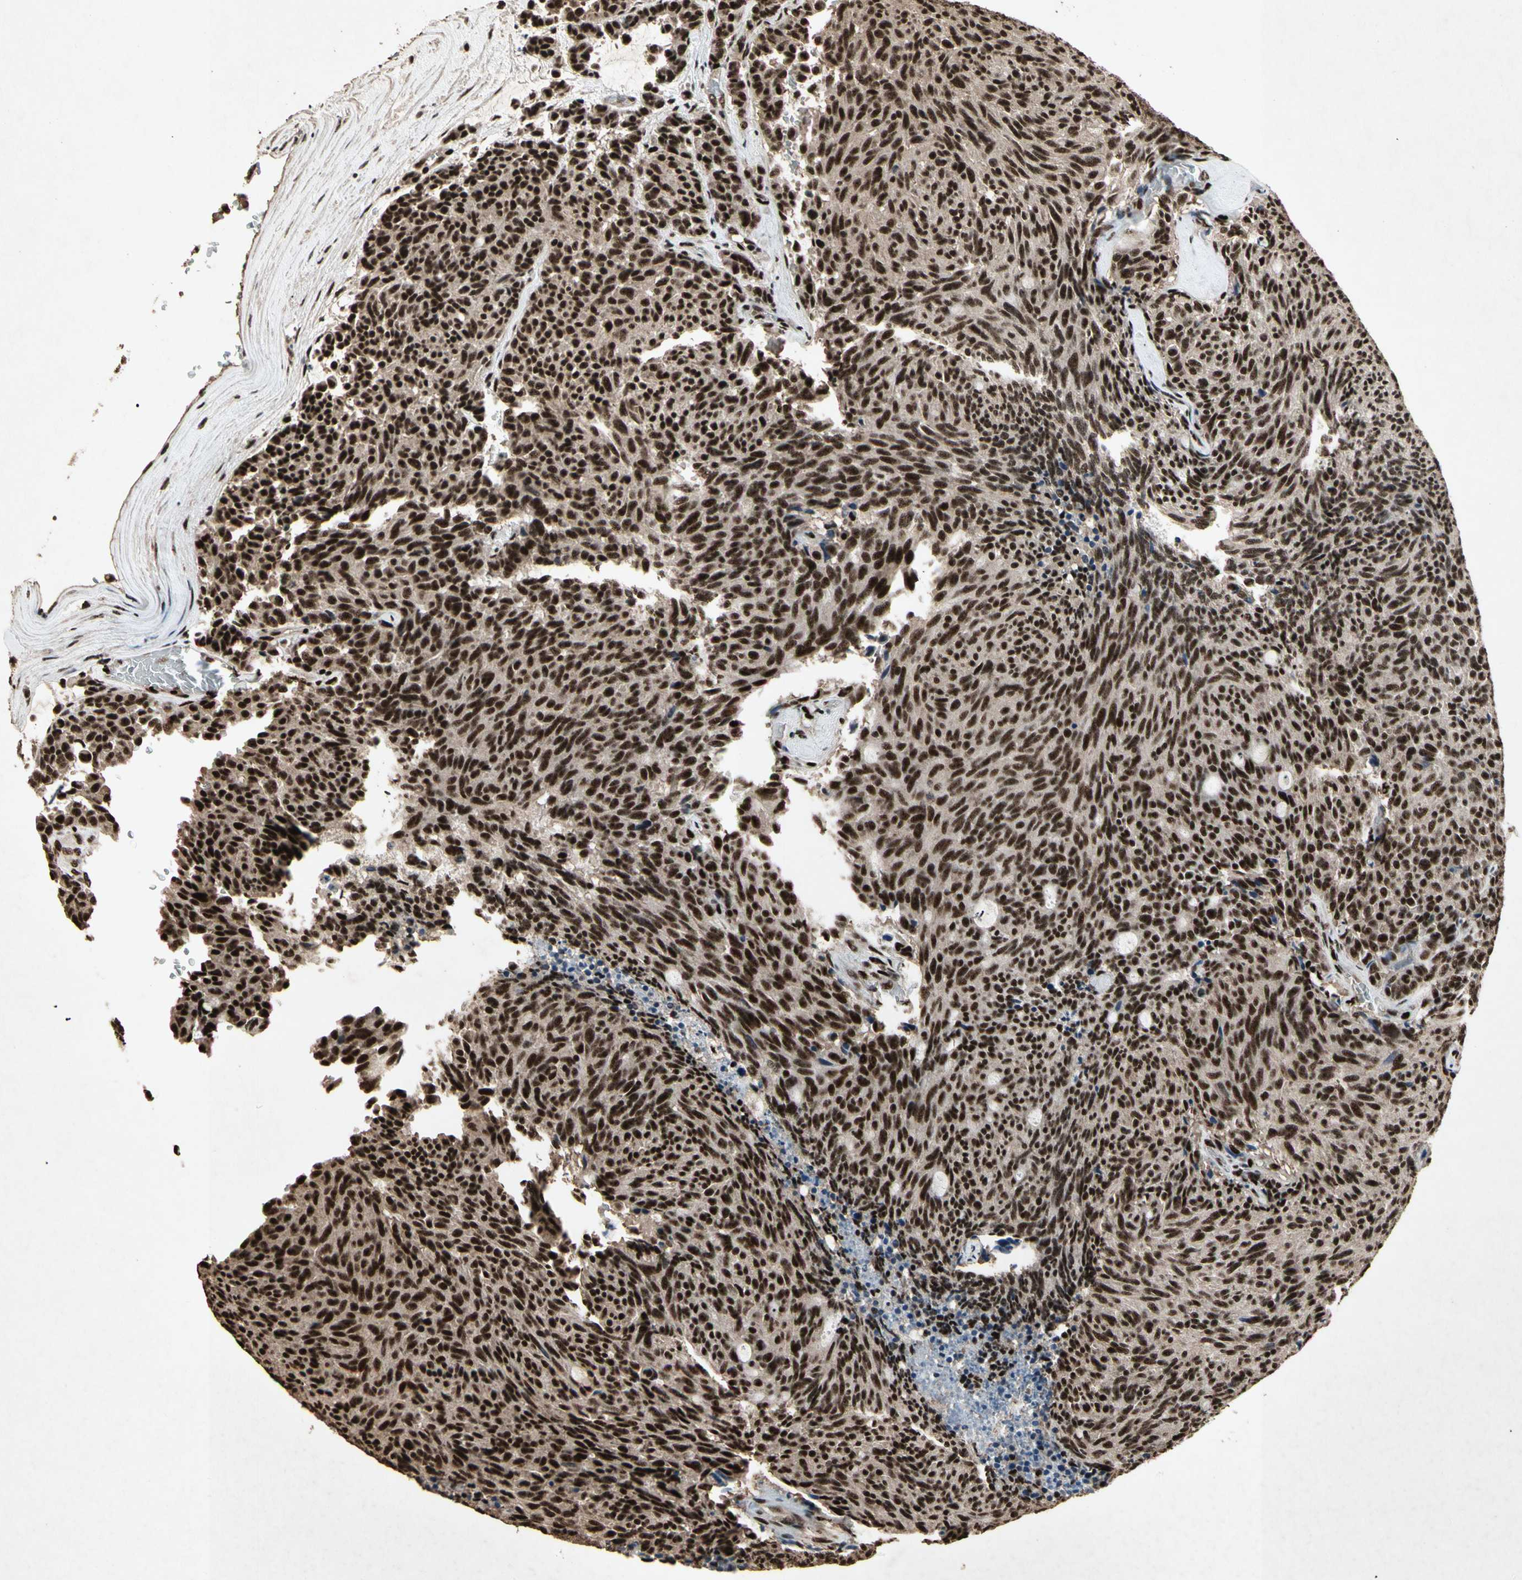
{"staining": {"intensity": "strong", "quantity": ">75%", "location": "nuclear"}, "tissue": "carcinoid", "cell_type": "Tumor cells", "image_type": "cancer", "snomed": [{"axis": "morphology", "description": "Carcinoid, malignant, NOS"}, {"axis": "topography", "description": "Pancreas"}], "caption": "Immunohistochemical staining of carcinoid exhibits strong nuclear protein positivity in approximately >75% of tumor cells.", "gene": "TBX2", "patient": {"sex": "female", "age": 54}}